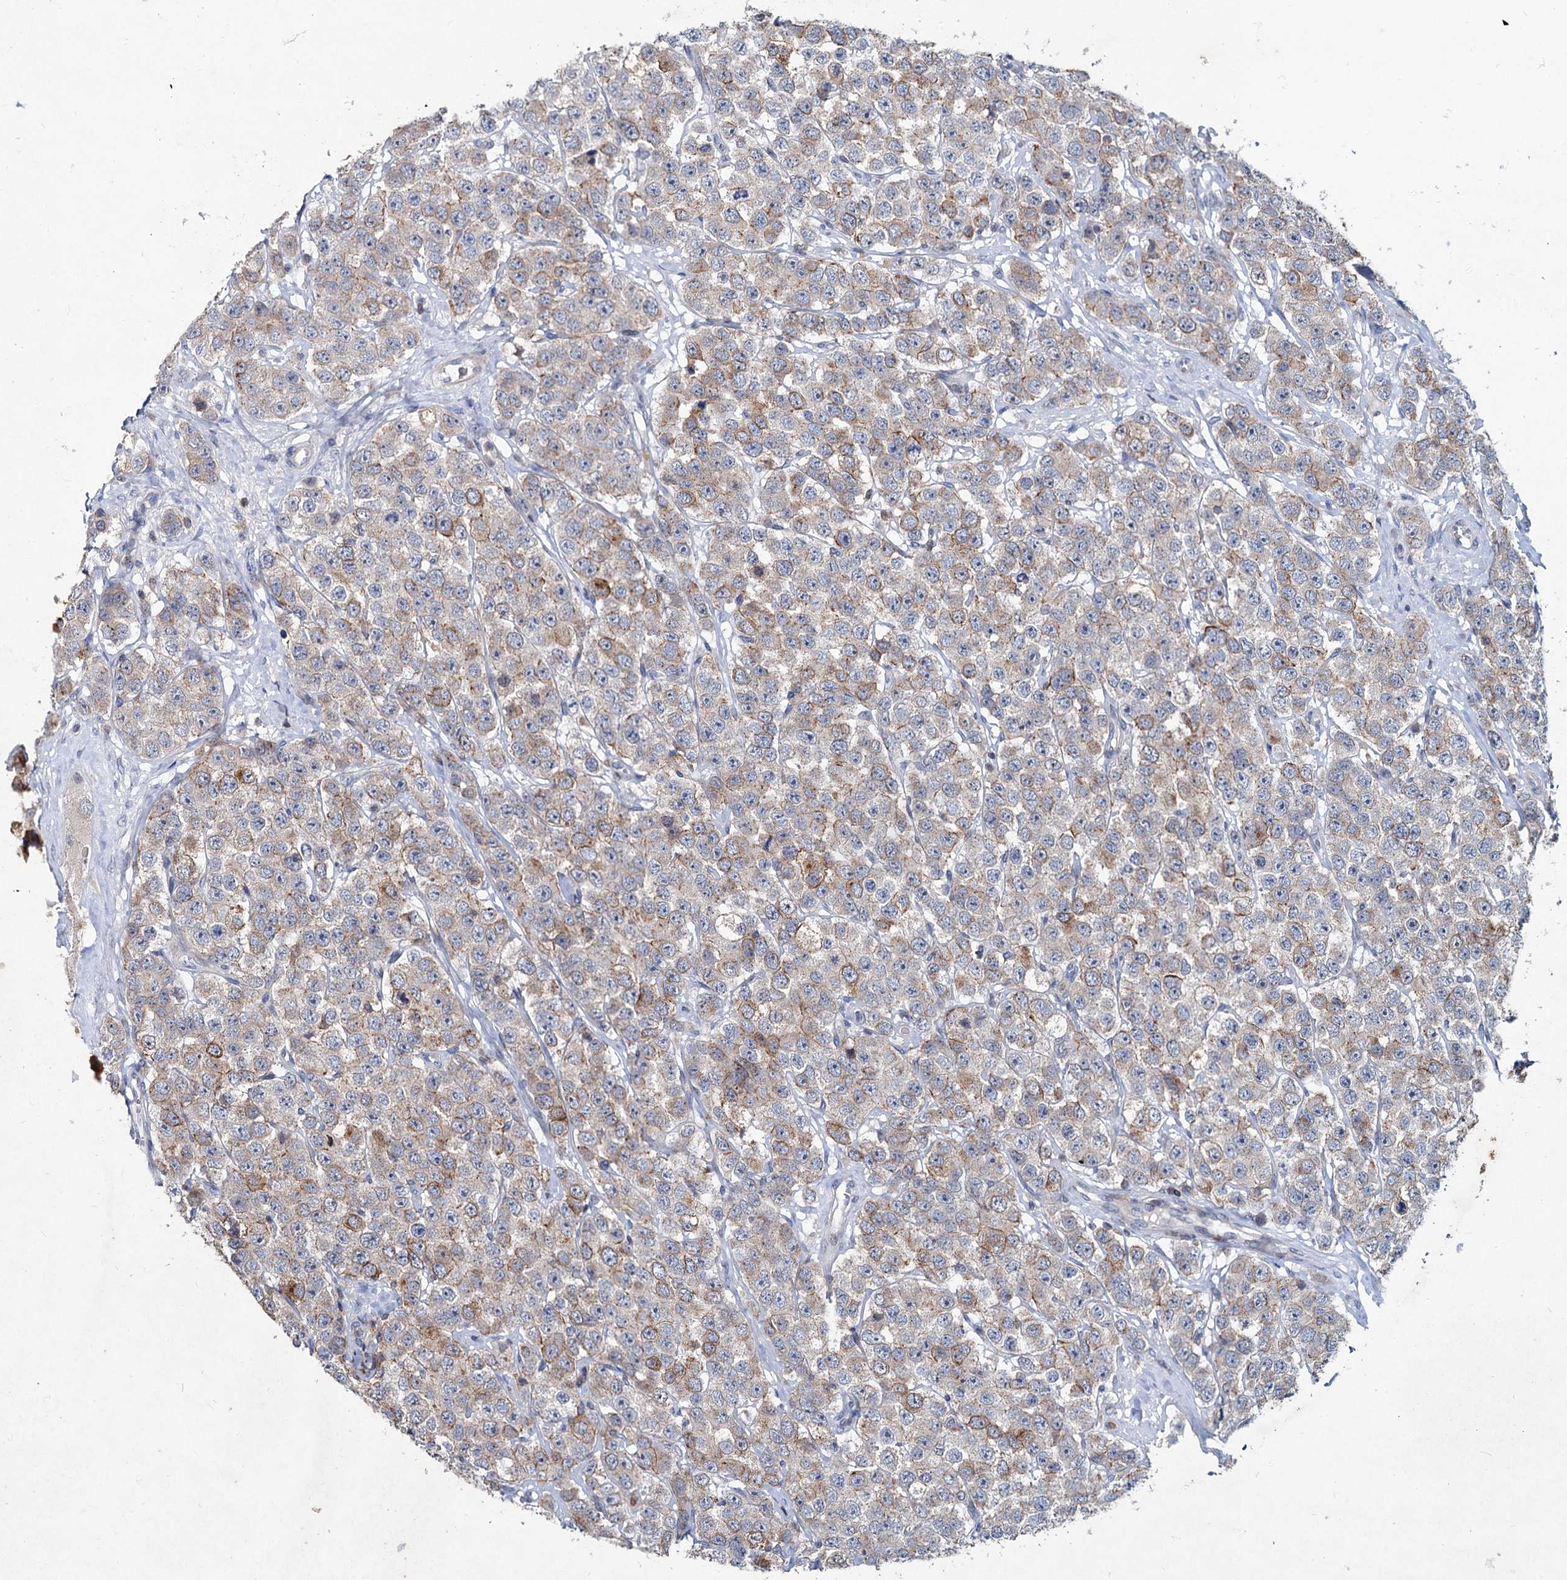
{"staining": {"intensity": "moderate", "quantity": "<25%", "location": "cytoplasmic/membranous"}, "tissue": "testis cancer", "cell_type": "Tumor cells", "image_type": "cancer", "snomed": [{"axis": "morphology", "description": "Seminoma, NOS"}, {"axis": "topography", "description": "Testis"}], "caption": "The micrograph reveals immunohistochemical staining of testis cancer. There is moderate cytoplasmic/membranous staining is appreciated in about <25% of tumor cells.", "gene": "LRCH4", "patient": {"sex": "male", "age": 28}}